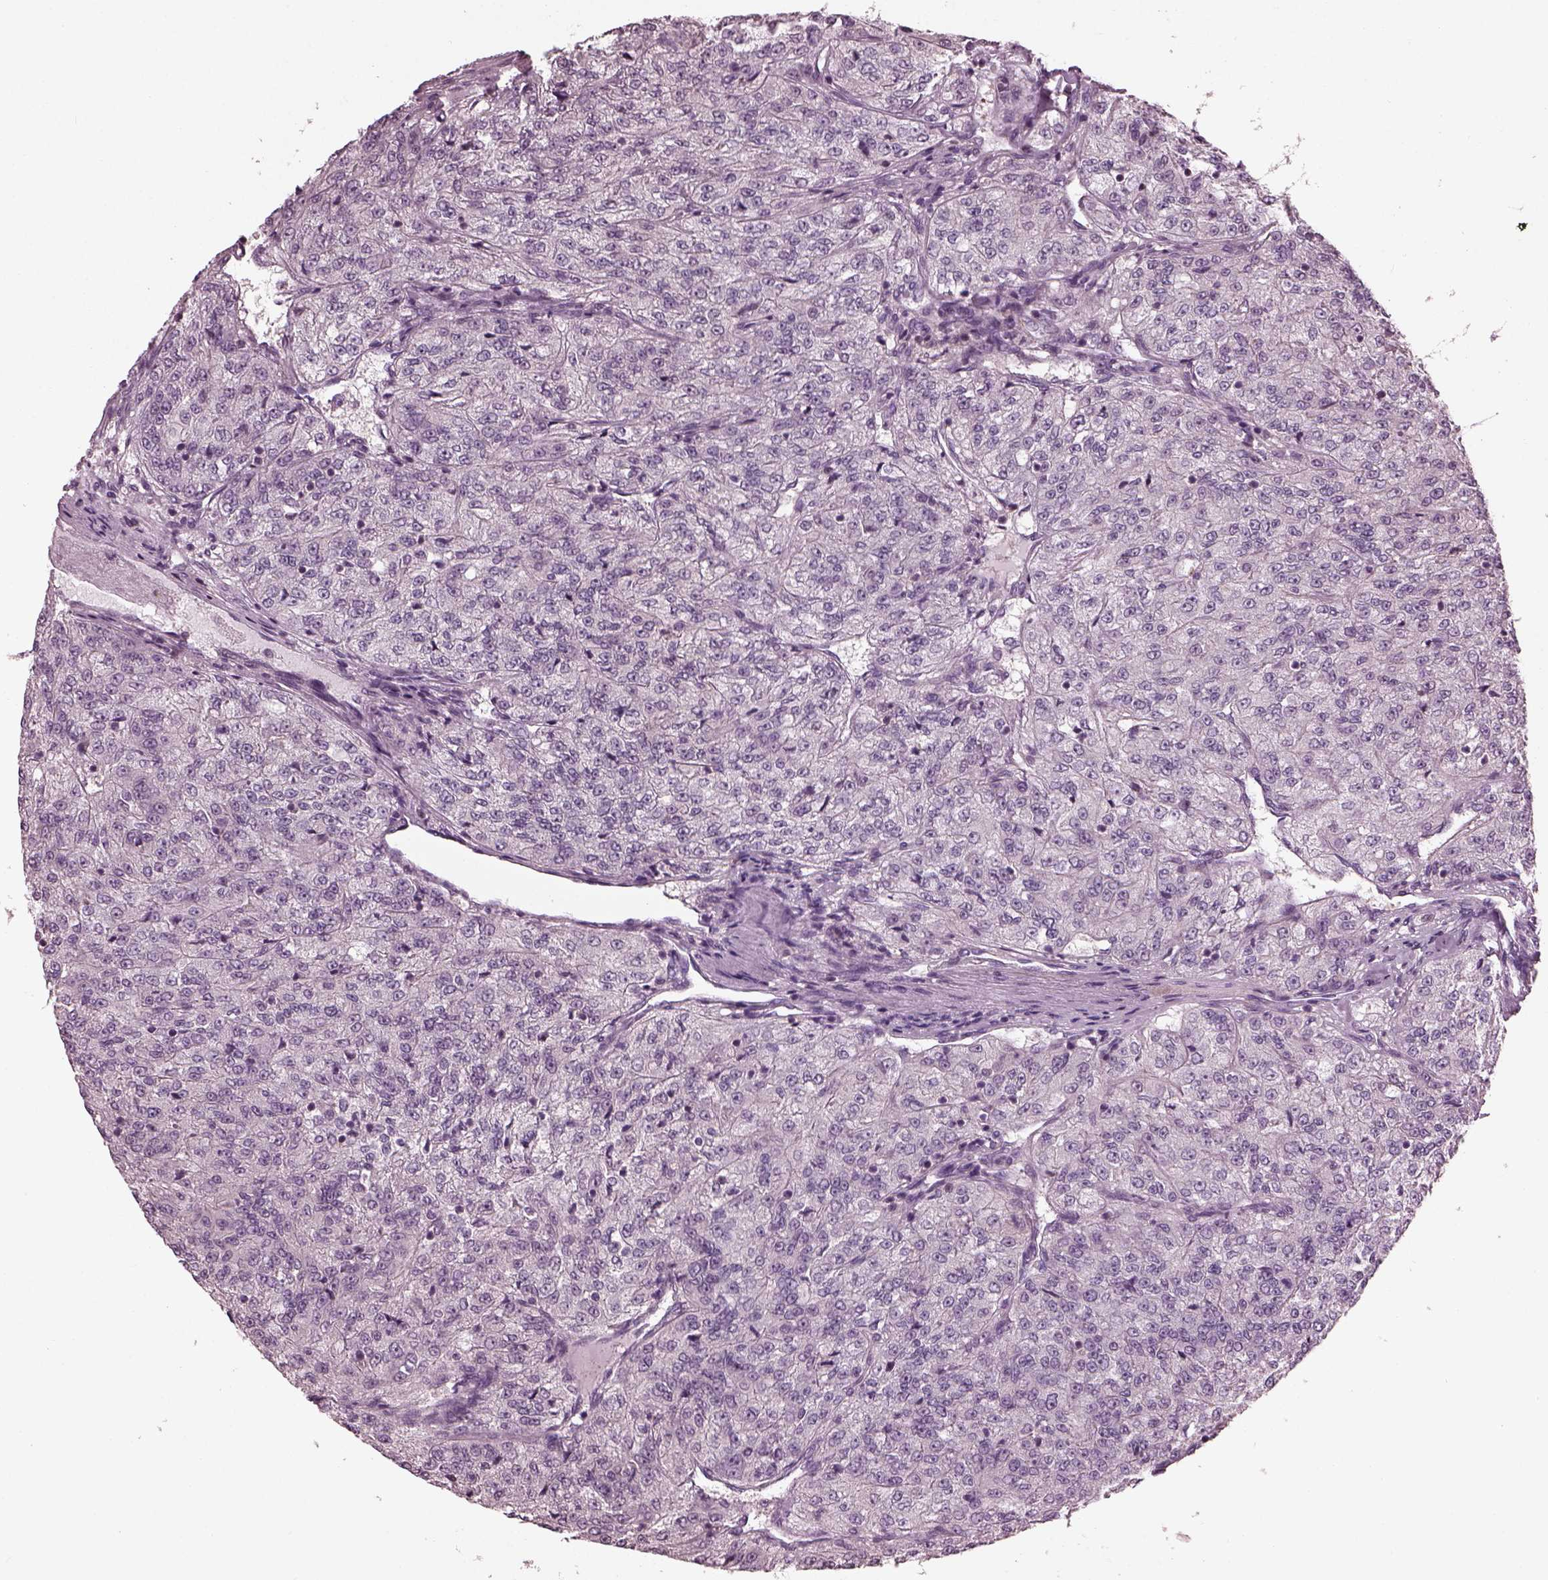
{"staining": {"intensity": "negative", "quantity": "none", "location": "none"}, "tissue": "renal cancer", "cell_type": "Tumor cells", "image_type": "cancer", "snomed": [{"axis": "morphology", "description": "Adenocarcinoma, NOS"}, {"axis": "topography", "description": "Kidney"}], "caption": "An immunohistochemistry histopathology image of adenocarcinoma (renal) is shown. There is no staining in tumor cells of adenocarcinoma (renal). (DAB IHC with hematoxylin counter stain).", "gene": "BFSP1", "patient": {"sex": "female", "age": 63}}